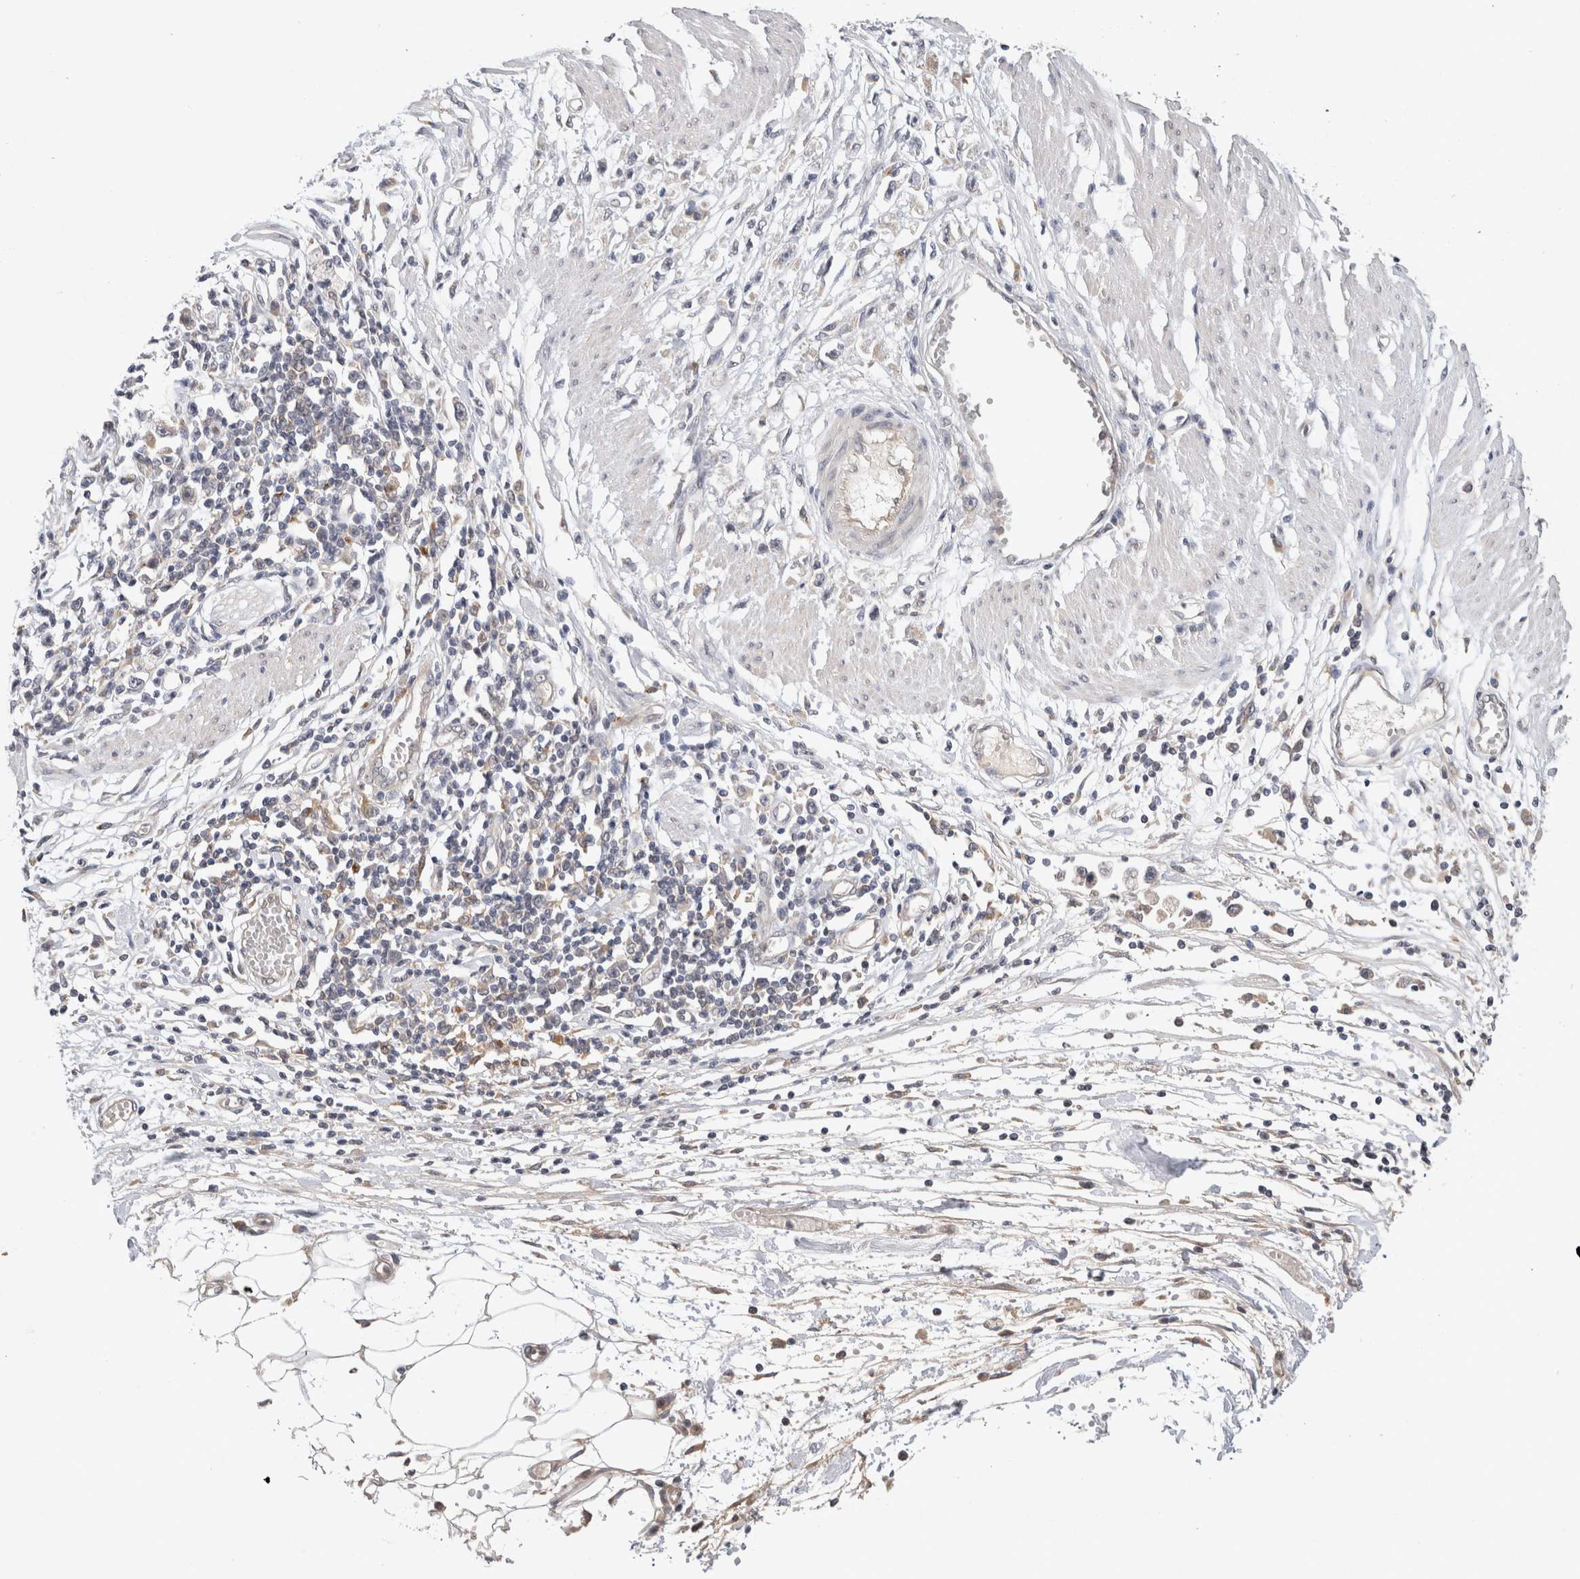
{"staining": {"intensity": "negative", "quantity": "none", "location": "none"}, "tissue": "stomach cancer", "cell_type": "Tumor cells", "image_type": "cancer", "snomed": [{"axis": "morphology", "description": "Adenocarcinoma, NOS"}, {"axis": "topography", "description": "Stomach"}], "caption": "This micrograph is of stomach cancer (adenocarcinoma) stained with immunohistochemistry (IHC) to label a protein in brown with the nuclei are counter-stained blue. There is no expression in tumor cells.", "gene": "SGK1", "patient": {"sex": "female", "age": 59}}